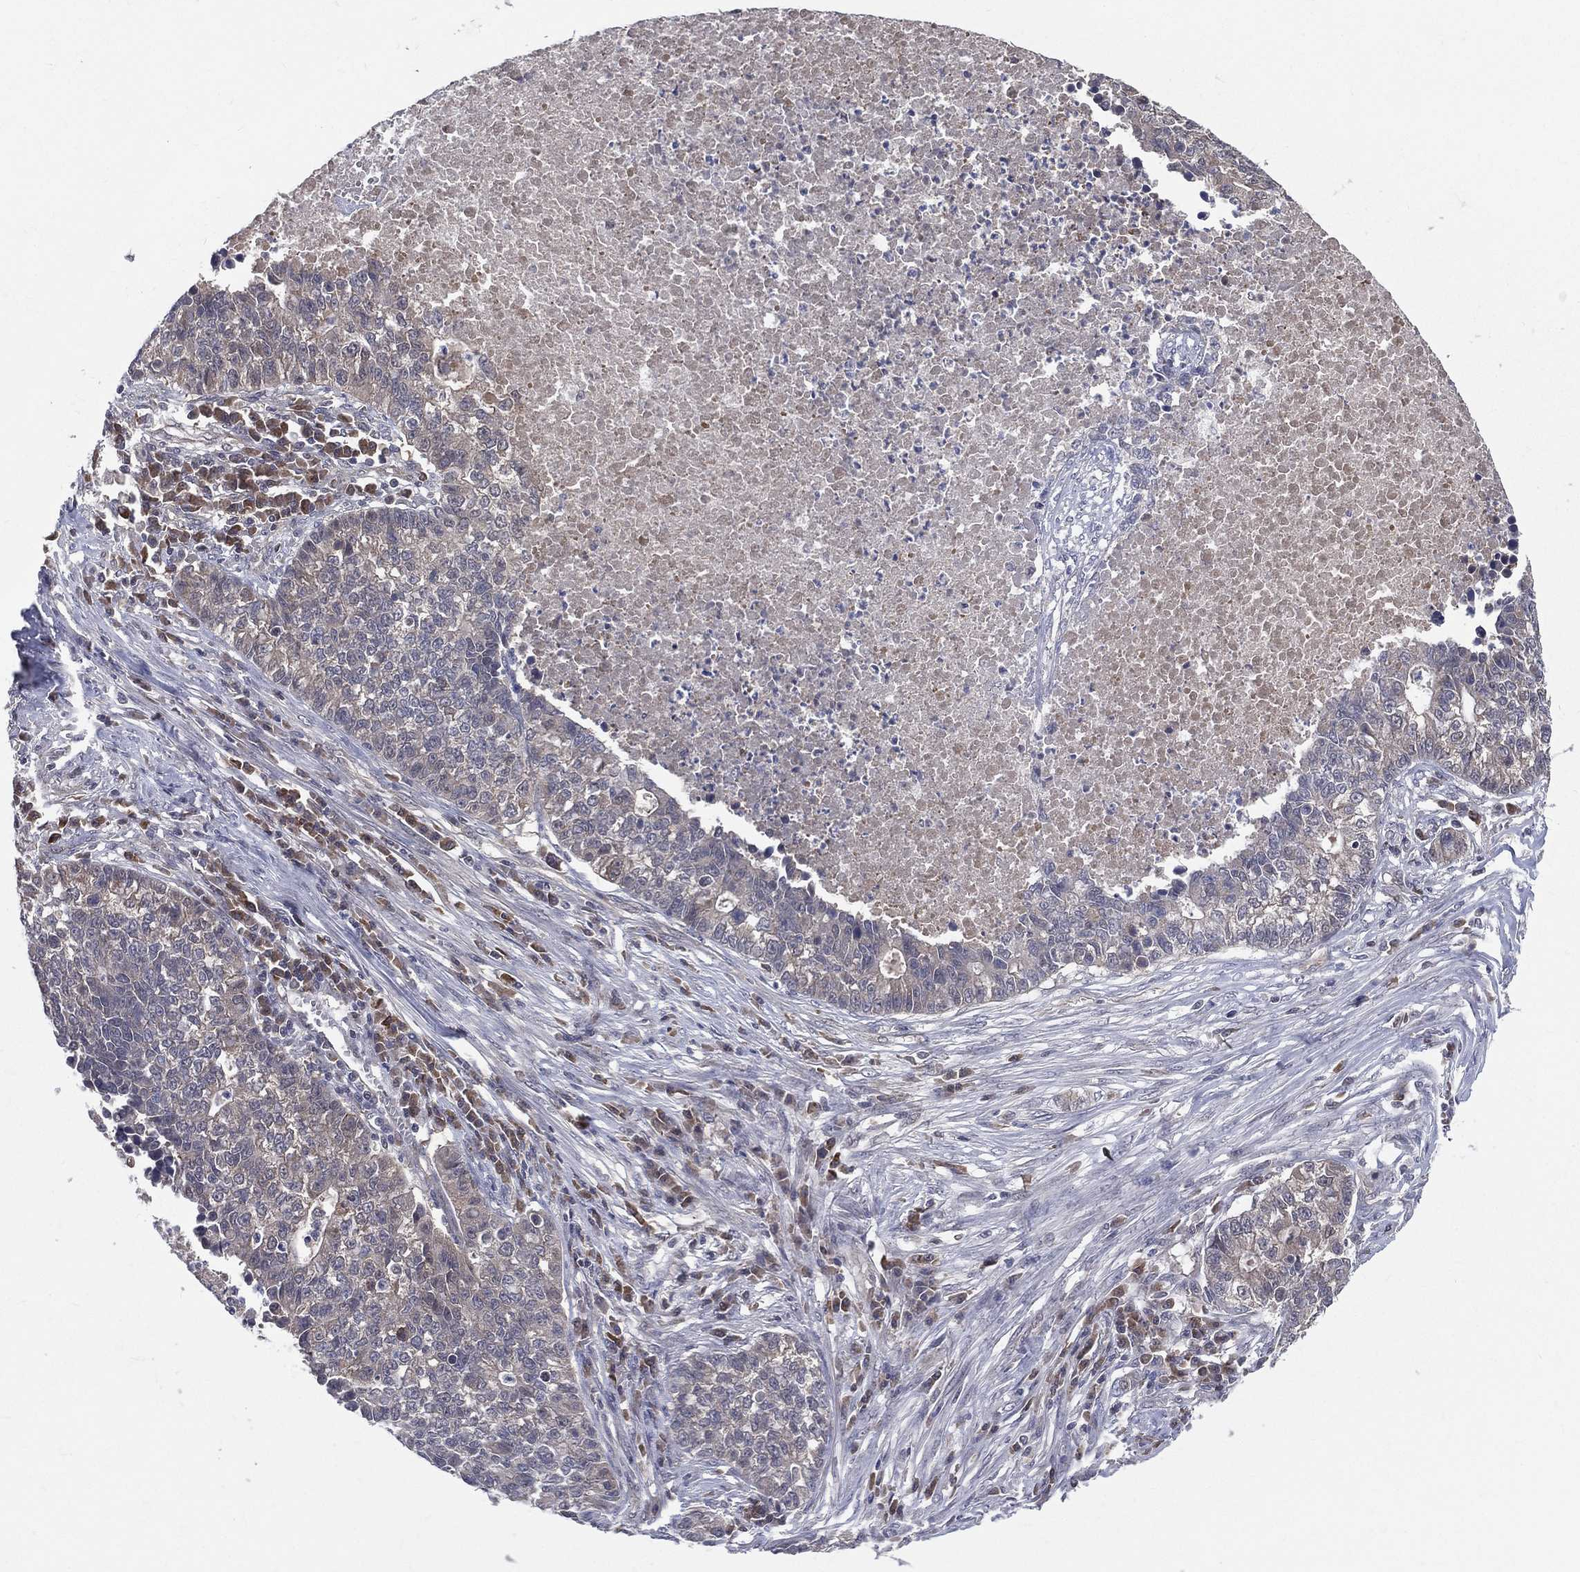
{"staining": {"intensity": "negative", "quantity": "none", "location": "none"}, "tissue": "lung cancer", "cell_type": "Tumor cells", "image_type": "cancer", "snomed": [{"axis": "morphology", "description": "Adenocarcinoma, NOS"}, {"axis": "topography", "description": "Lung"}], "caption": "Tumor cells are negative for brown protein staining in lung cancer.", "gene": "DLG4", "patient": {"sex": "male", "age": 57}}